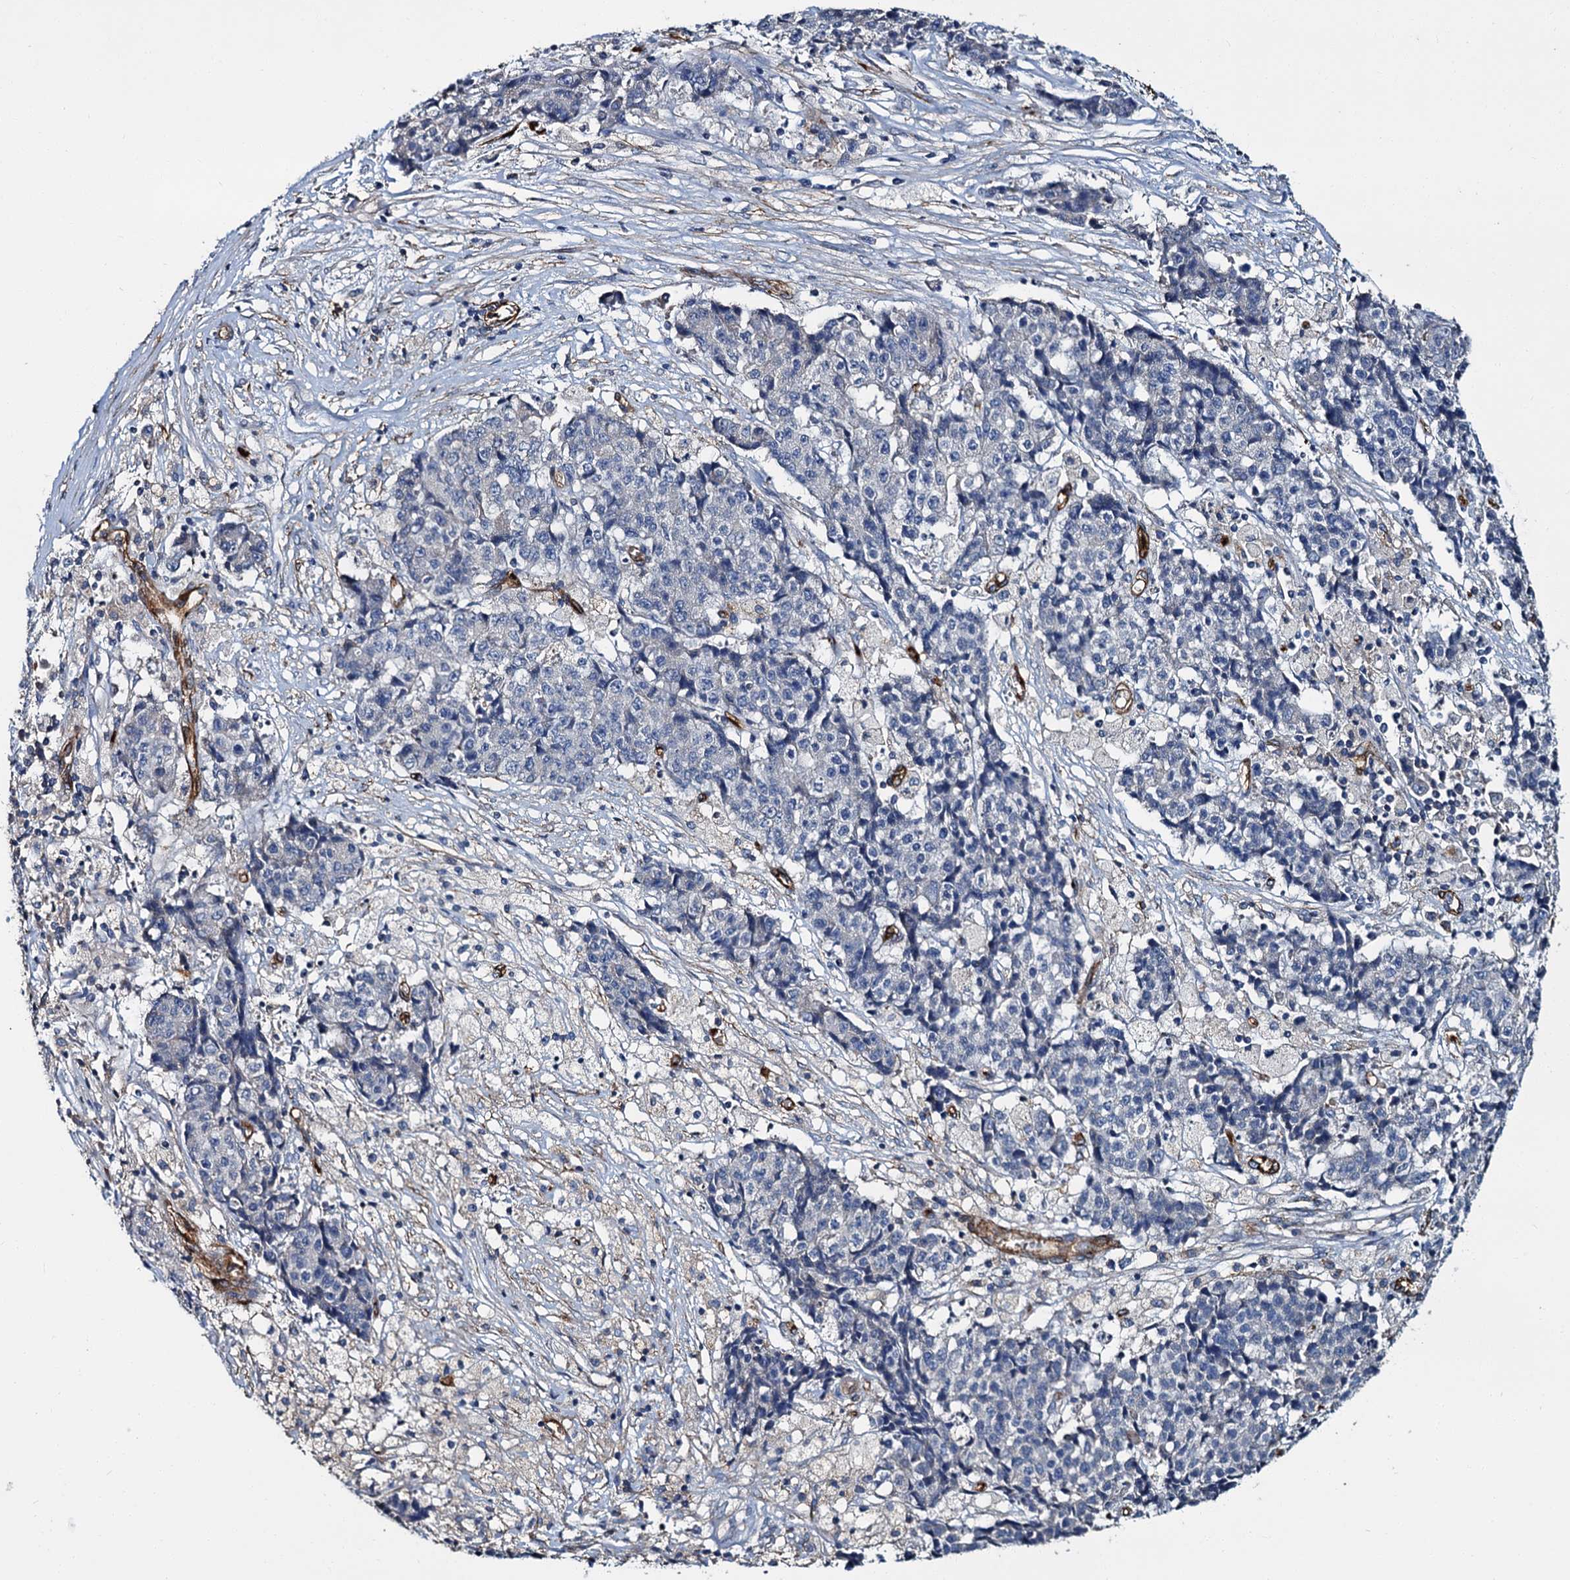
{"staining": {"intensity": "negative", "quantity": "none", "location": "none"}, "tissue": "ovarian cancer", "cell_type": "Tumor cells", "image_type": "cancer", "snomed": [{"axis": "morphology", "description": "Carcinoma, endometroid"}, {"axis": "topography", "description": "Ovary"}], "caption": "This is an immunohistochemistry (IHC) image of human endometroid carcinoma (ovarian). There is no staining in tumor cells.", "gene": "CACNA1C", "patient": {"sex": "female", "age": 42}}